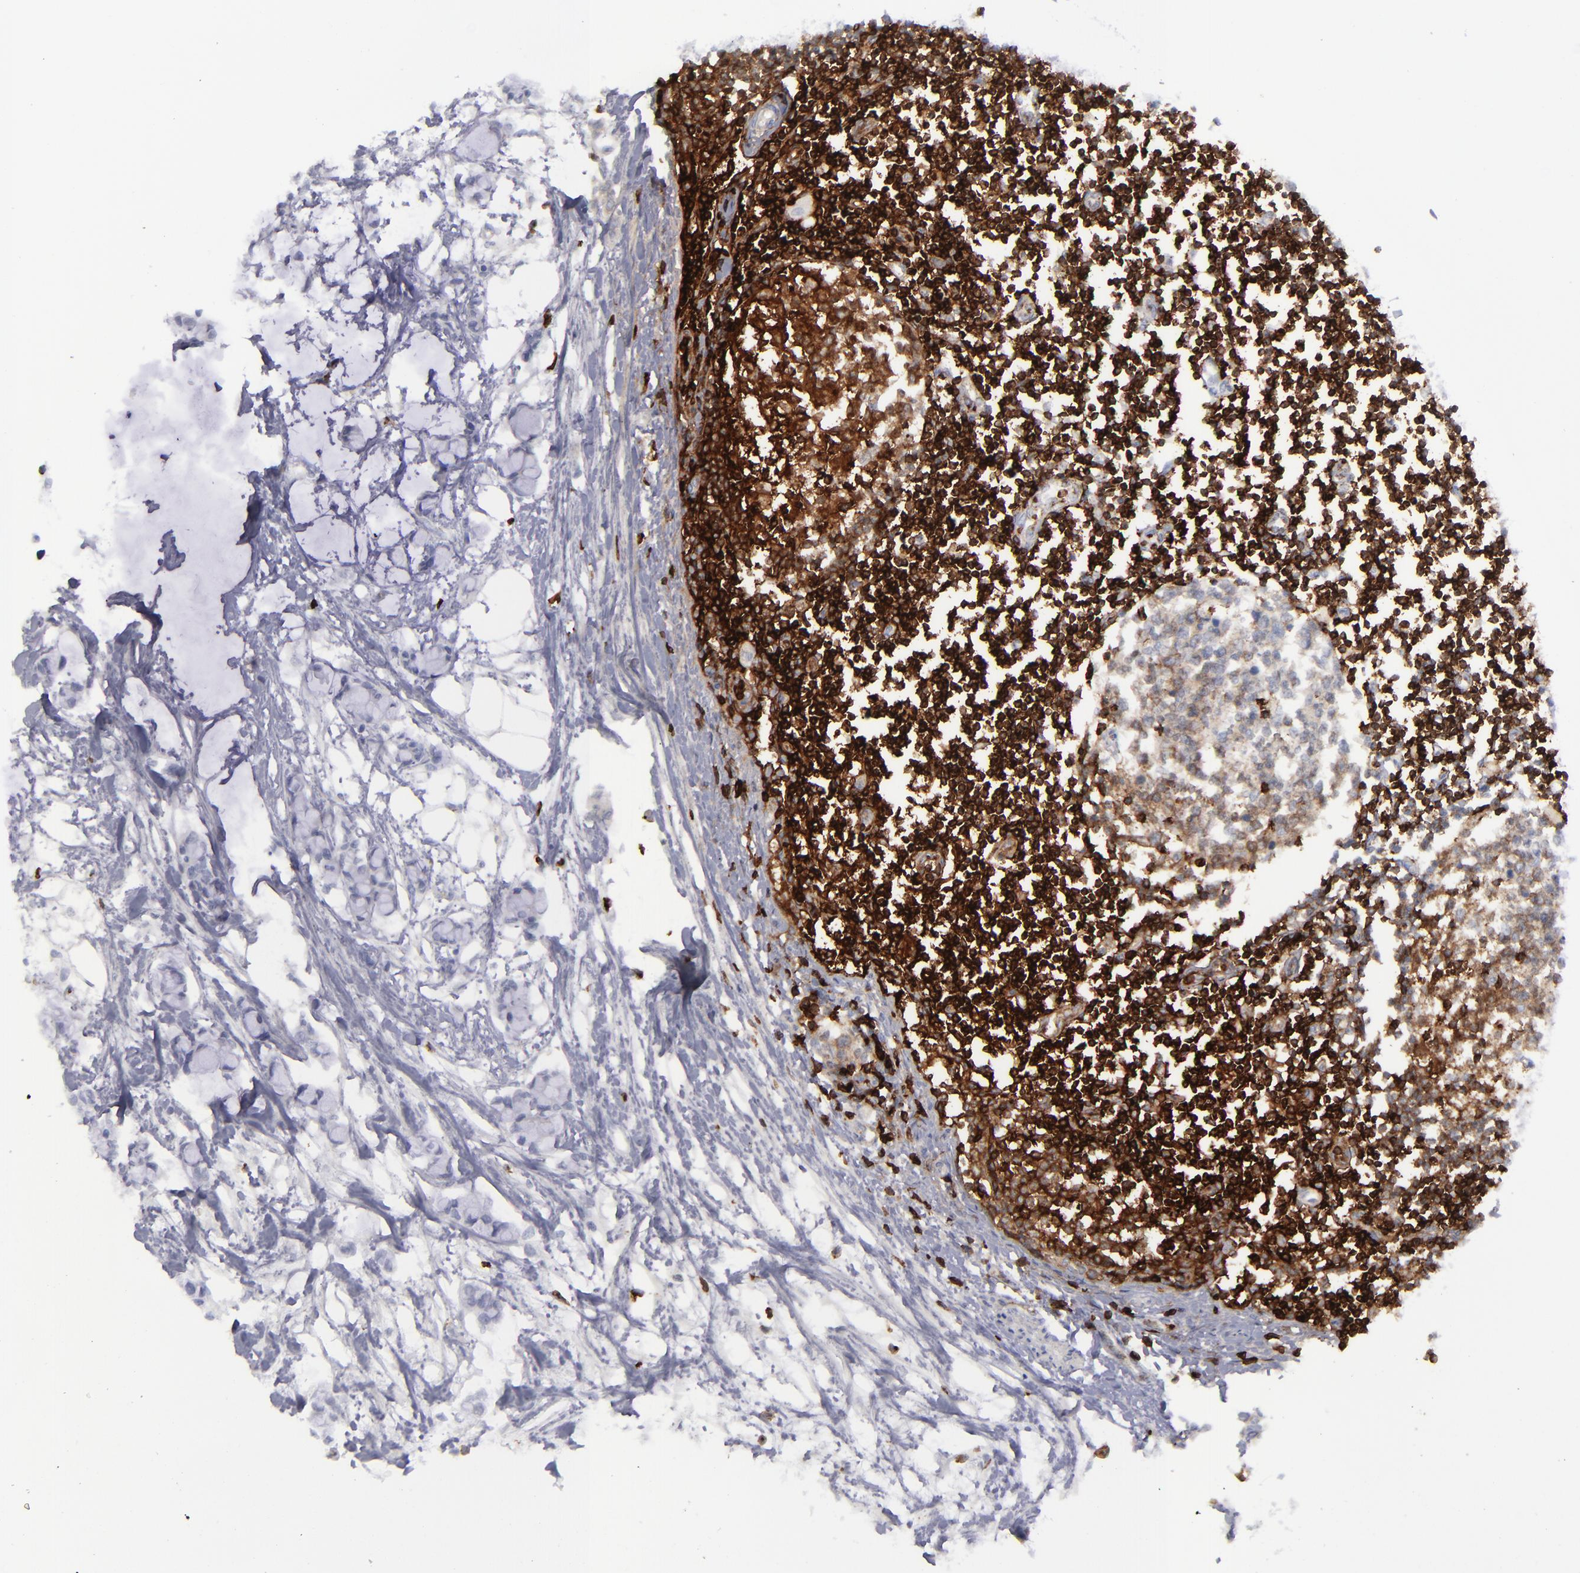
{"staining": {"intensity": "negative", "quantity": "none", "location": "none"}, "tissue": "colorectal cancer", "cell_type": "Tumor cells", "image_type": "cancer", "snomed": [{"axis": "morphology", "description": "Normal tissue, NOS"}, {"axis": "morphology", "description": "Adenocarcinoma, NOS"}, {"axis": "topography", "description": "Colon"}, {"axis": "topography", "description": "Peripheral nerve tissue"}], "caption": "IHC of human colorectal cancer reveals no expression in tumor cells. The staining is performed using DAB (3,3'-diaminobenzidine) brown chromogen with nuclei counter-stained in using hematoxylin.", "gene": "CD27", "patient": {"sex": "male", "age": 14}}